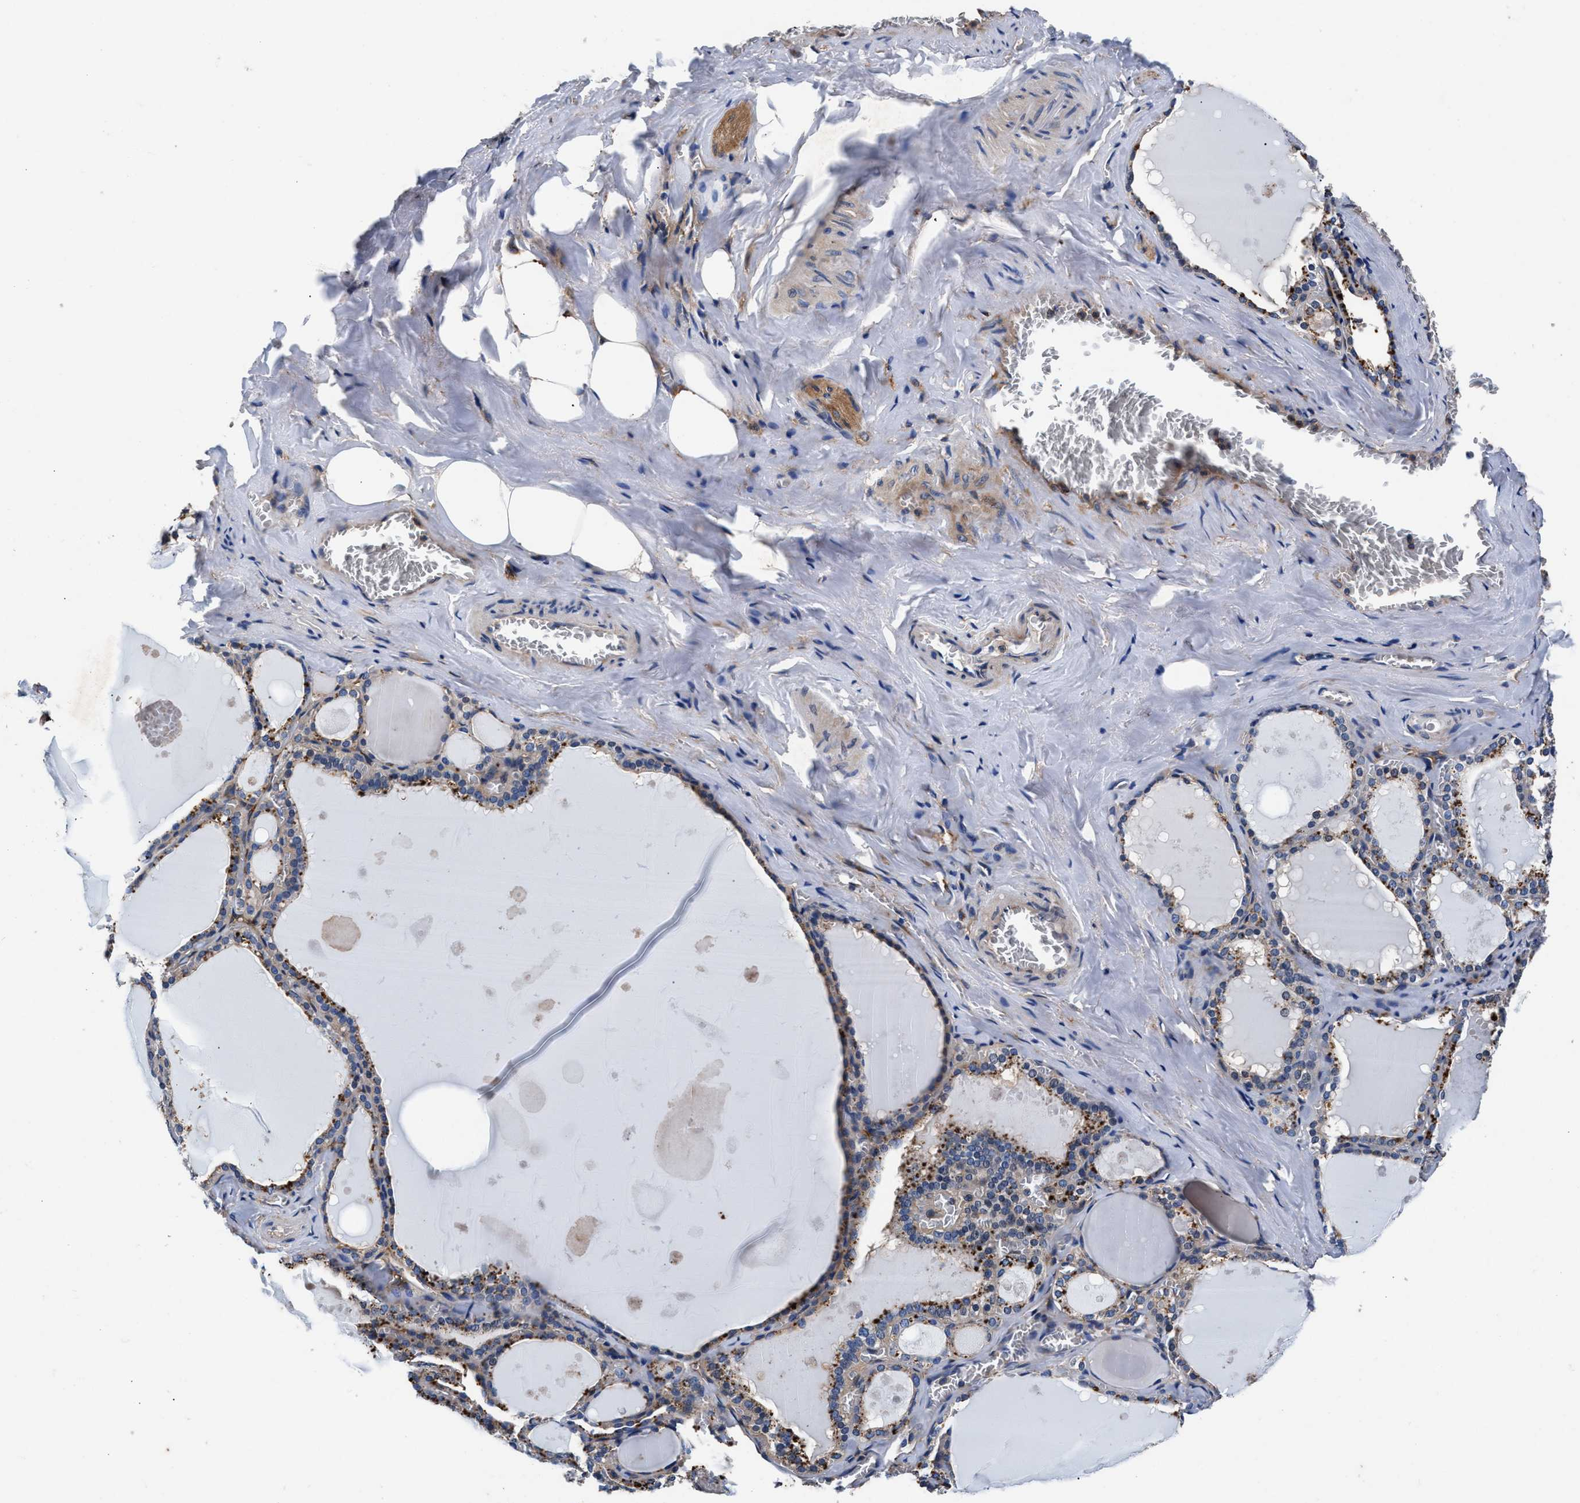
{"staining": {"intensity": "moderate", "quantity": "25%-75%", "location": "cytoplasmic/membranous"}, "tissue": "thyroid gland", "cell_type": "Glandular cells", "image_type": "normal", "snomed": [{"axis": "morphology", "description": "Normal tissue, NOS"}, {"axis": "topography", "description": "Thyroid gland"}], "caption": "Moderate cytoplasmic/membranous expression for a protein is seen in about 25%-75% of glandular cells of unremarkable thyroid gland using IHC.", "gene": "SH3GL1", "patient": {"sex": "male", "age": 56}}